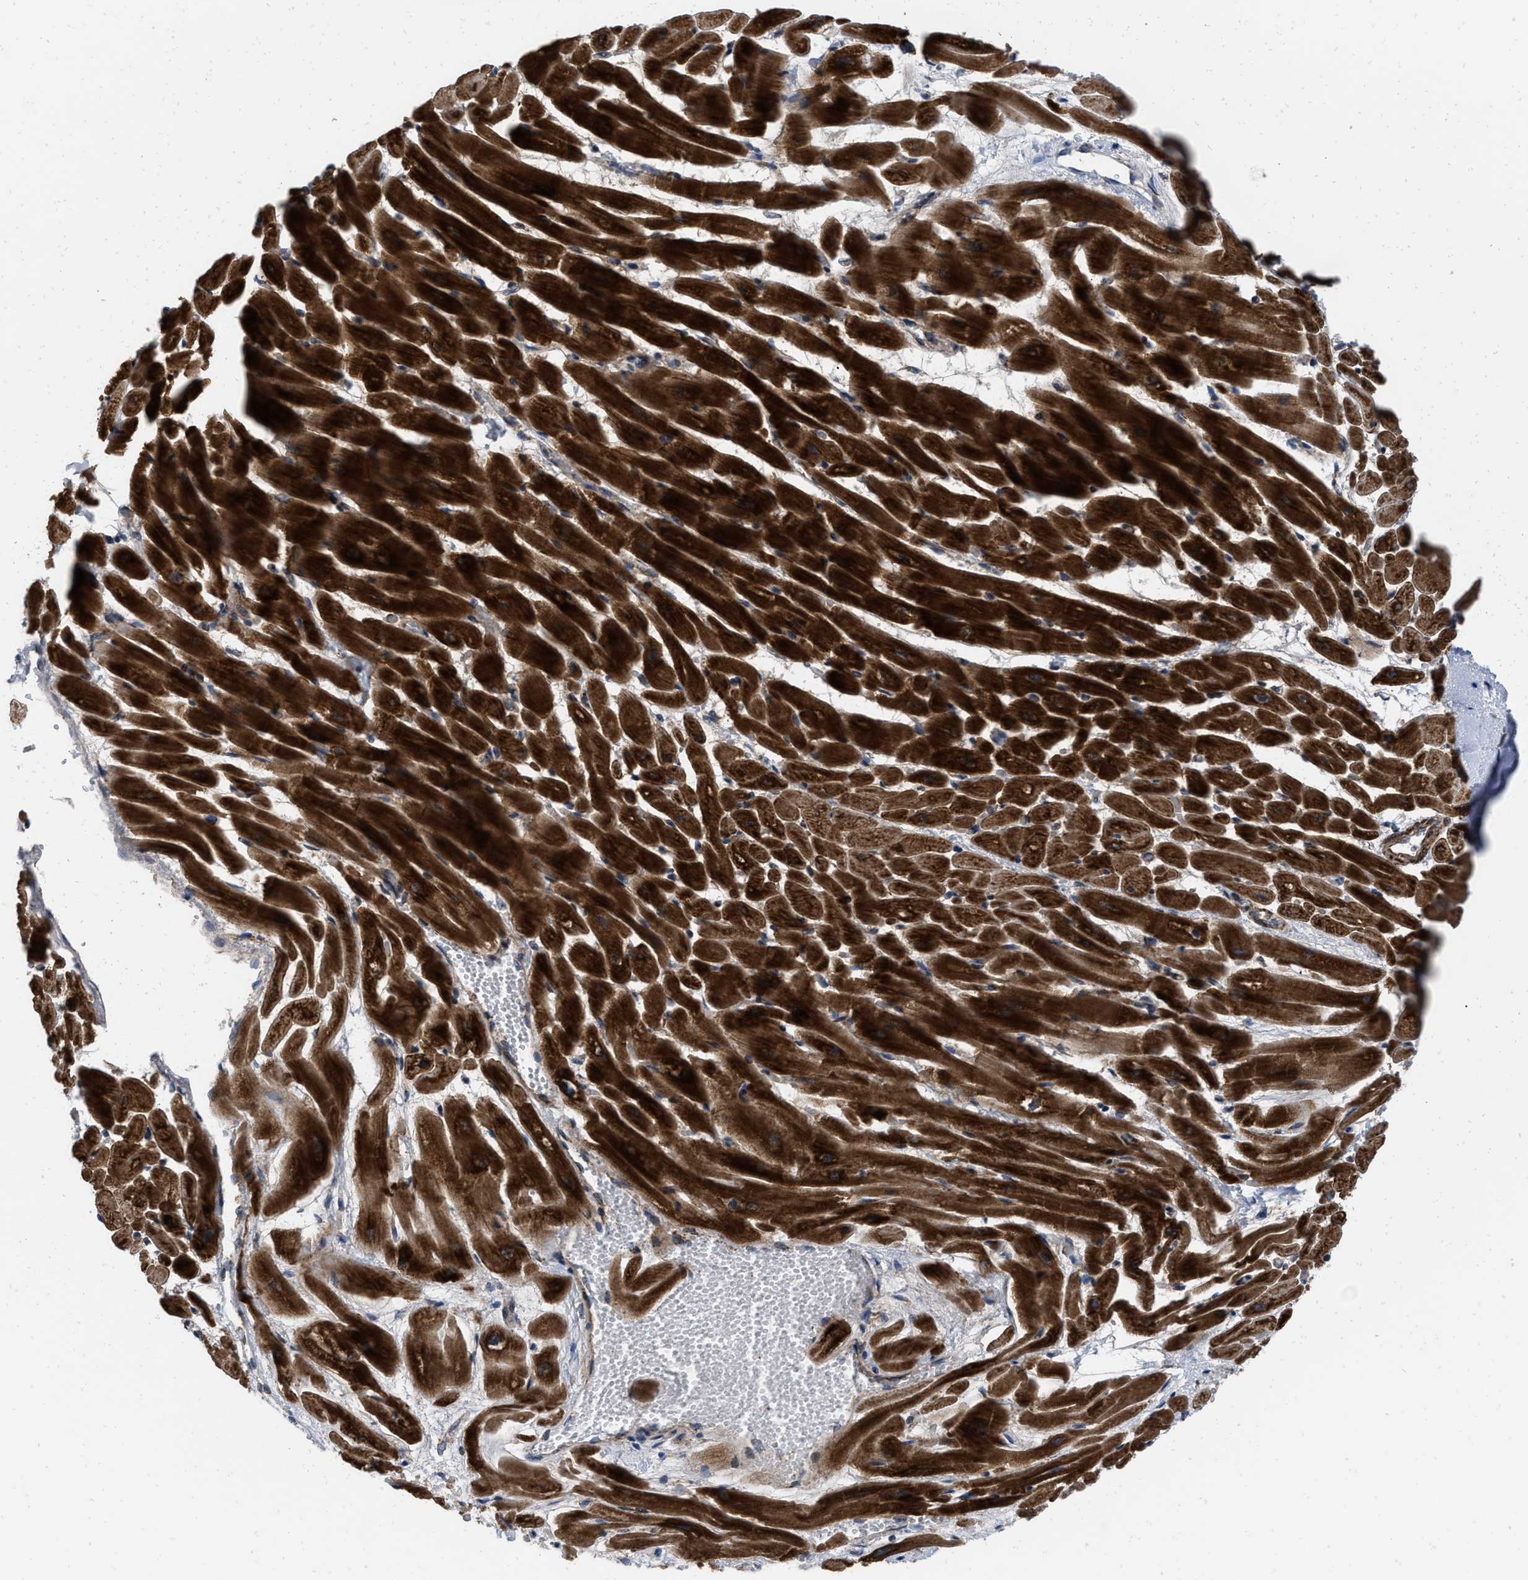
{"staining": {"intensity": "strong", "quantity": ">75%", "location": "cytoplasmic/membranous"}, "tissue": "heart muscle", "cell_type": "Cardiomyocytes", "image_type": "normal", "snomed": [{"axis": "morphology", "description": "Normal tissue, NOS"}, {"axis": "topography", "description": "Heart"}], "caption": "Immunohistochemical staining of unremarkable heart muscle shows strong cytoplasmic/membranous protein staining in about >75% of cardiomyocytes.", "gene": "AKAP1", "patient": {"sex": "male", "age": 45}}